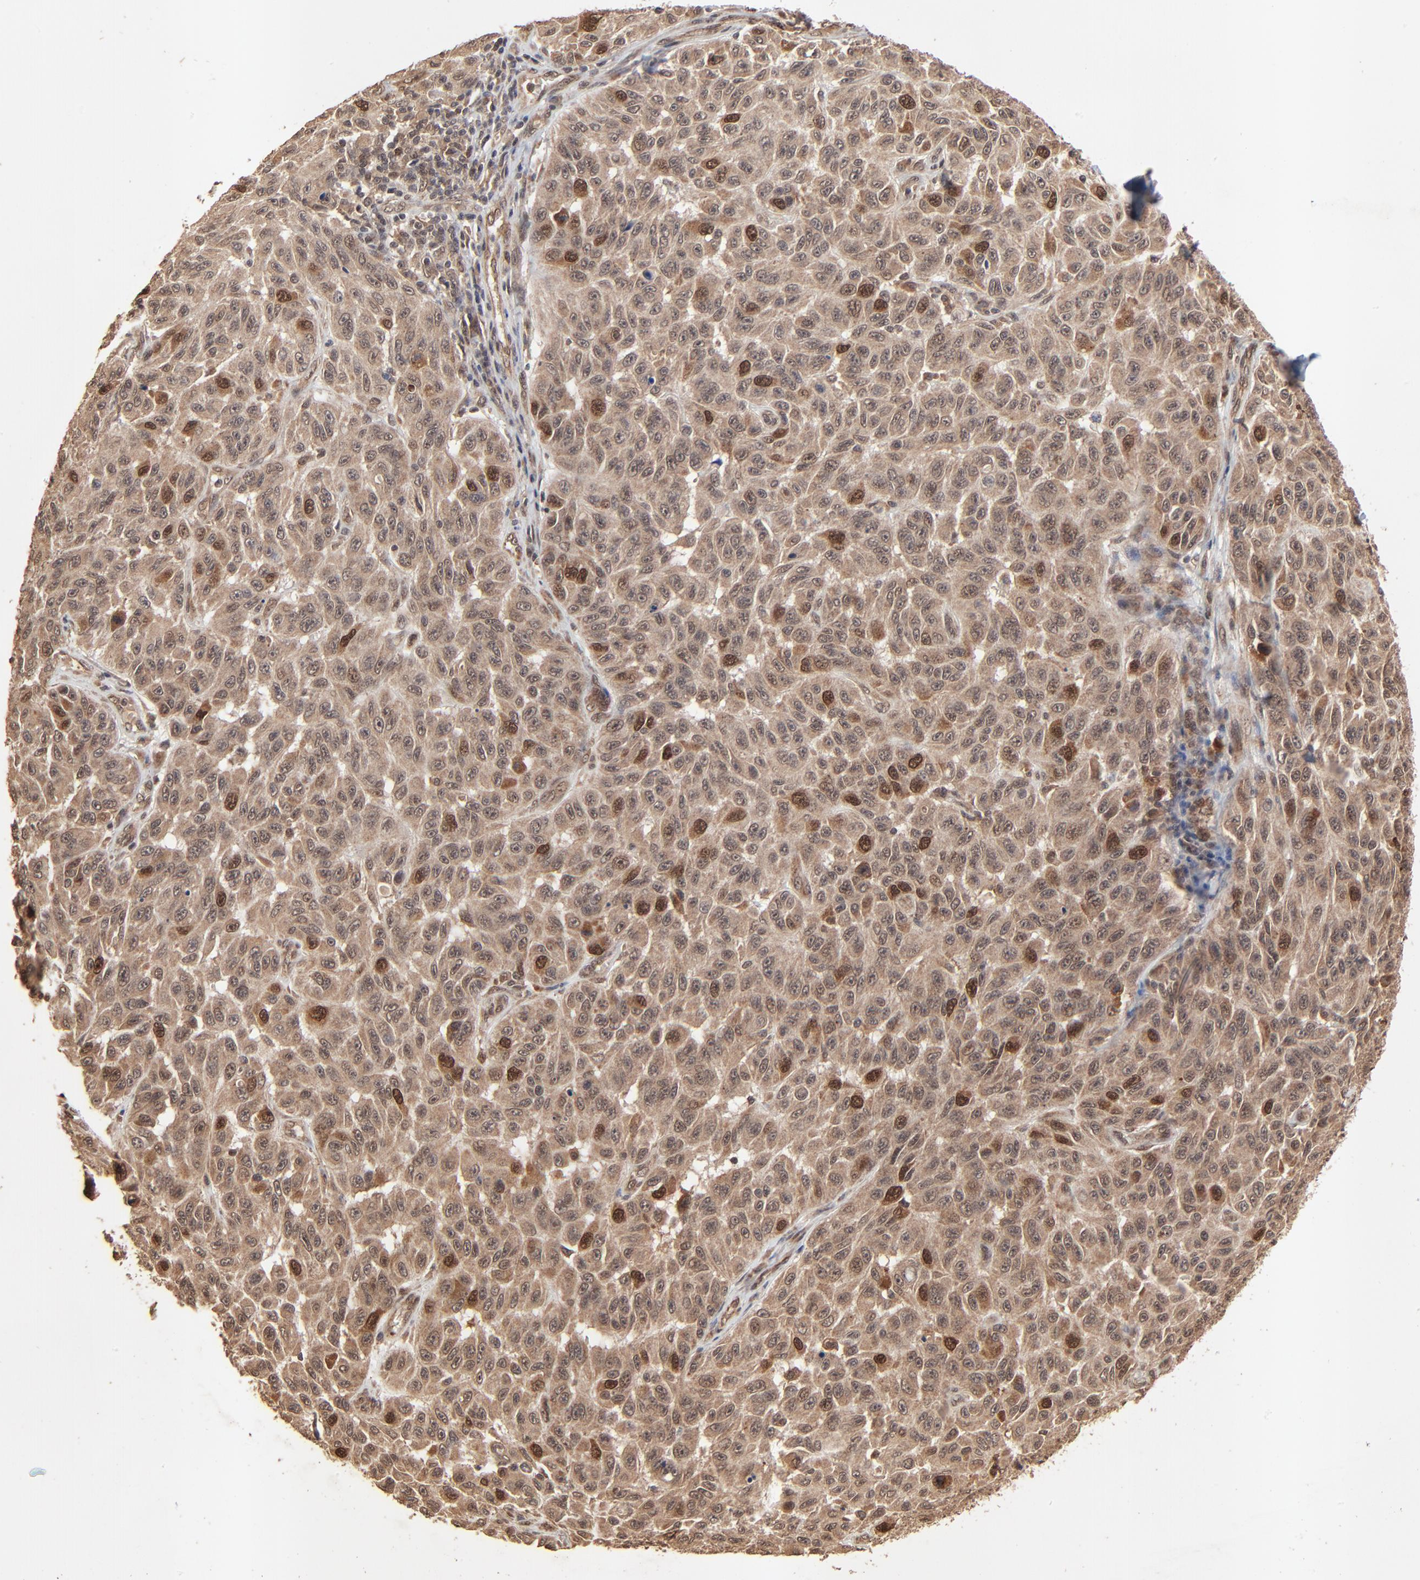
{"staining": {"intensity": "moderate", "quantity": "<25%", "location": "cytoplasmic/membranous,nuclear"}, "tissue": "melanoma", "cell_type": "Tumor cells", "image_type": "cancer", "snomed": [{"axis": "morphology", "description": "Malignant melanoma, NOS"}, {"axis": "topography", "description": "Skin"}], "caption": "This is a micrograph of IHC staining of malignant melanoma, which shows moderate expression in the cytoplasmic/membranous and nuclear of tumor cells.", "gene": "FAM227A", "patient": {"sex": "male", "age": 30}}